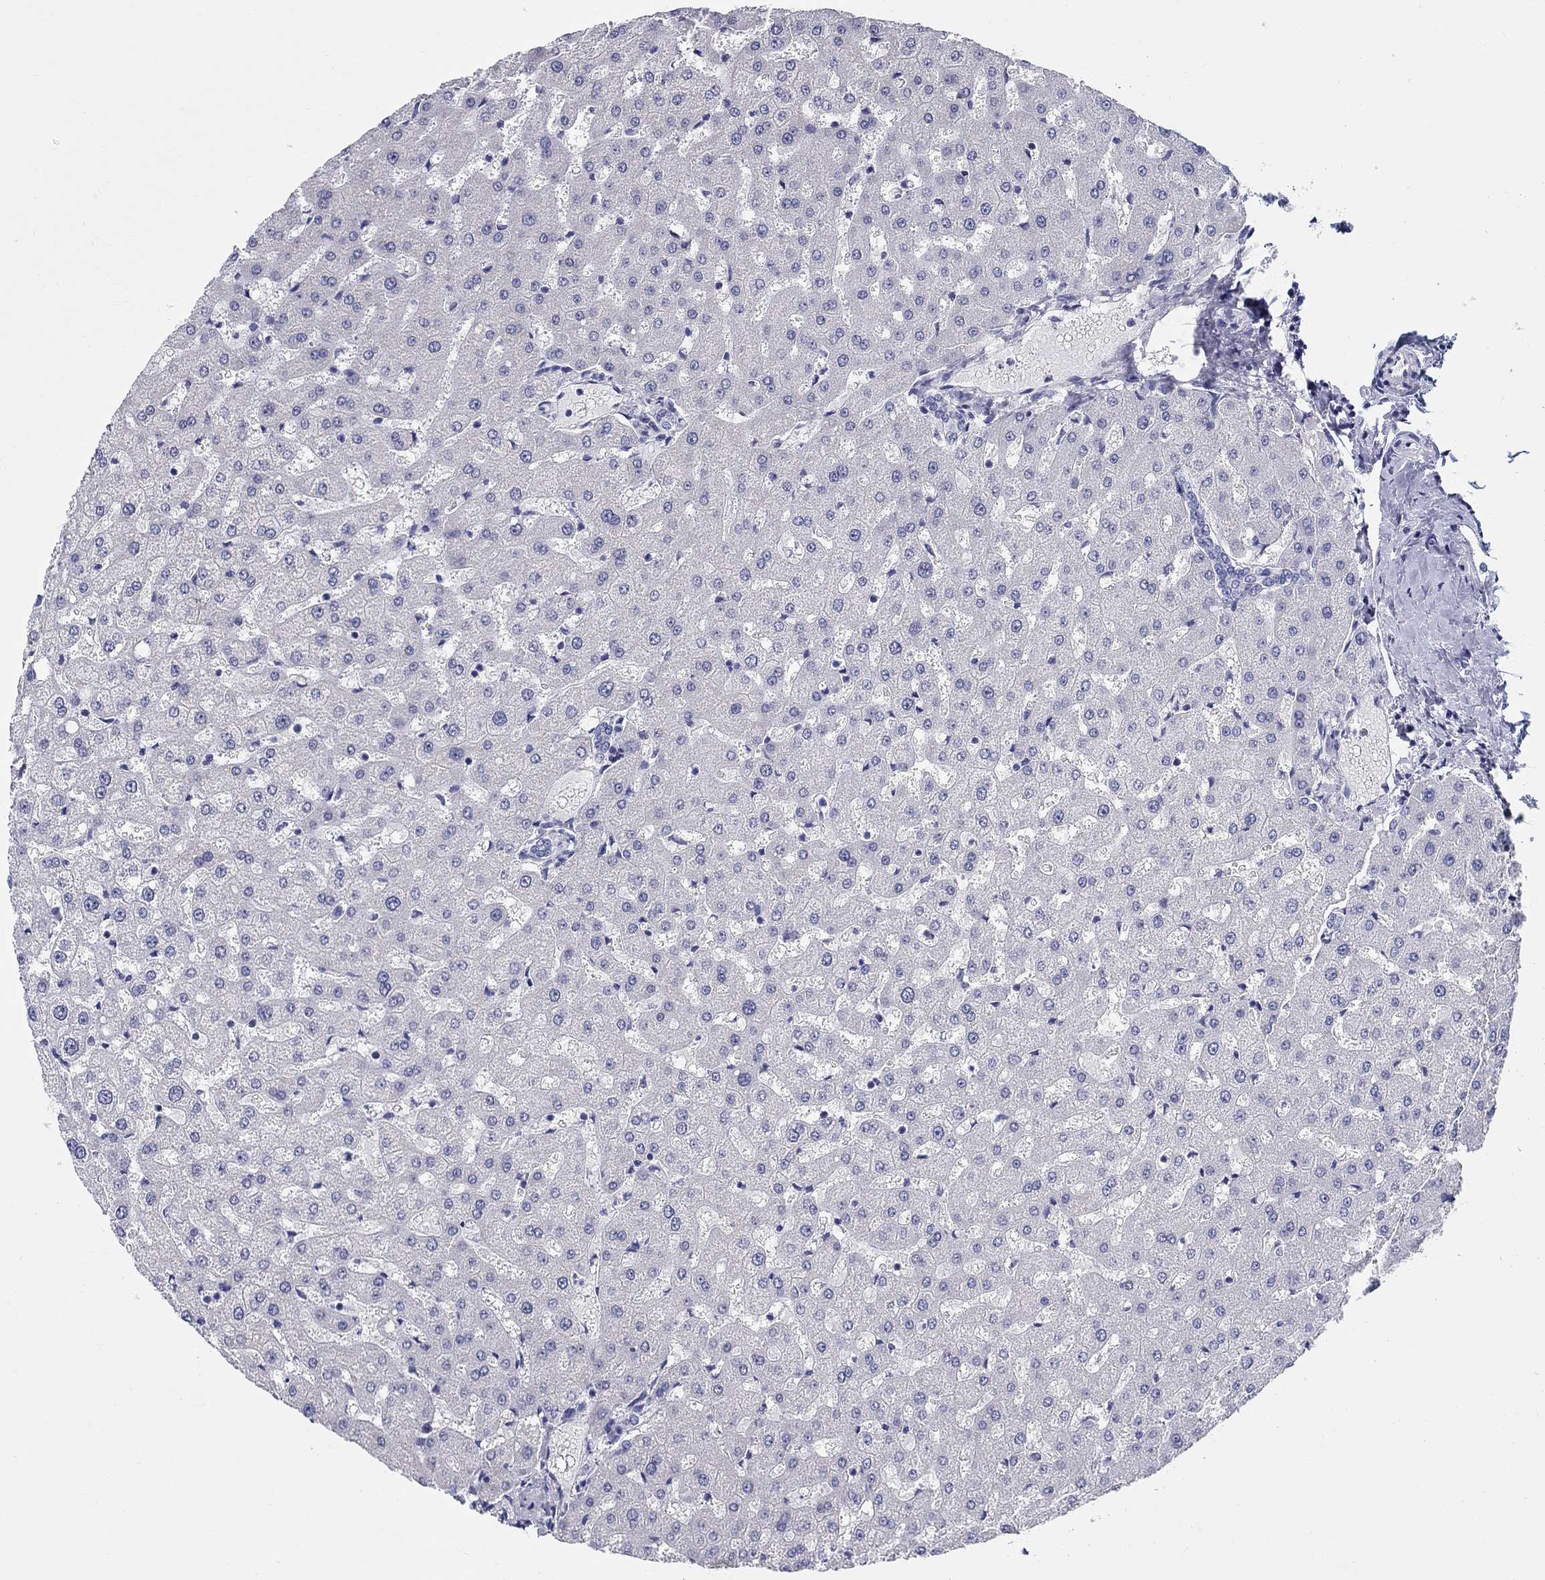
{"staining": {"intensity": "negative", "quantity": "none", "location": "none"}, "tissue": "liver", "cell_type": "Cholangiocytes", "image_type": "normal", "snomed": [{"axis": "morphology", "description": "Normal tissue, NOS"}, {"axis": "topography", "description": "Liver"}], "caption": "Immunohistochemistry (IHC) image of benign liver: liver stained with DAB reveals no significant protein positivity in cholangiocytes. Nuclei are stained in blue.", "gene": "LAMP5", "patient": {"sex": "female", "age": 50}}